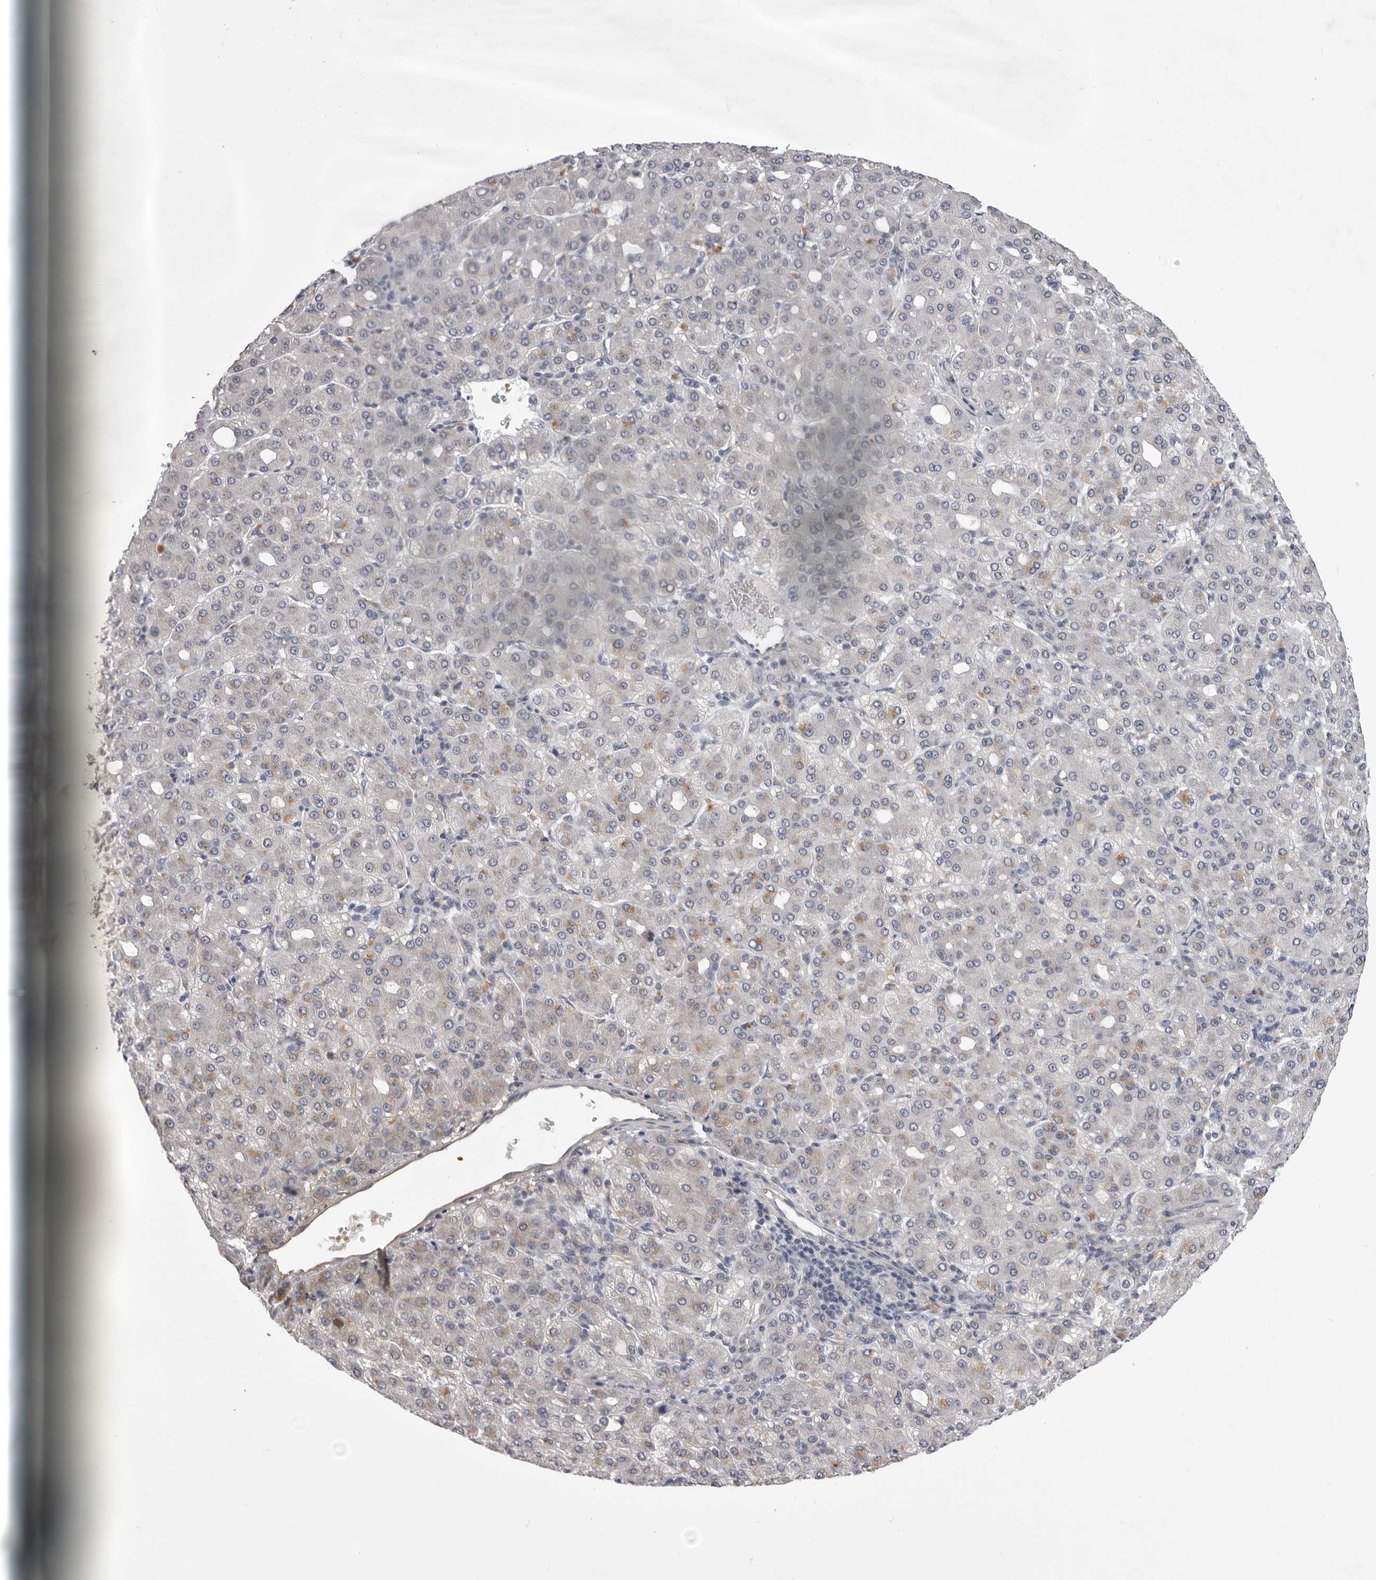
{"staining": {"intensity": "weak", "quantity": "<25%", "location": "cytoplasmic/membranous"}, "tissue": "liver cancer", "cell_type": "Tumor cells", "image_type": "cancer", "snomed": [{"axis": "morphology", "description": "Carcinoma, Hepatocellular, NOS"}, {"axis": "topography", "description": "Liver"}], "caption": "The histopathology image displays no significant positivity in tumor cells of liver cancer.", "gene": "EPHA10", "patient": {"sex": "male", "age": 65}}